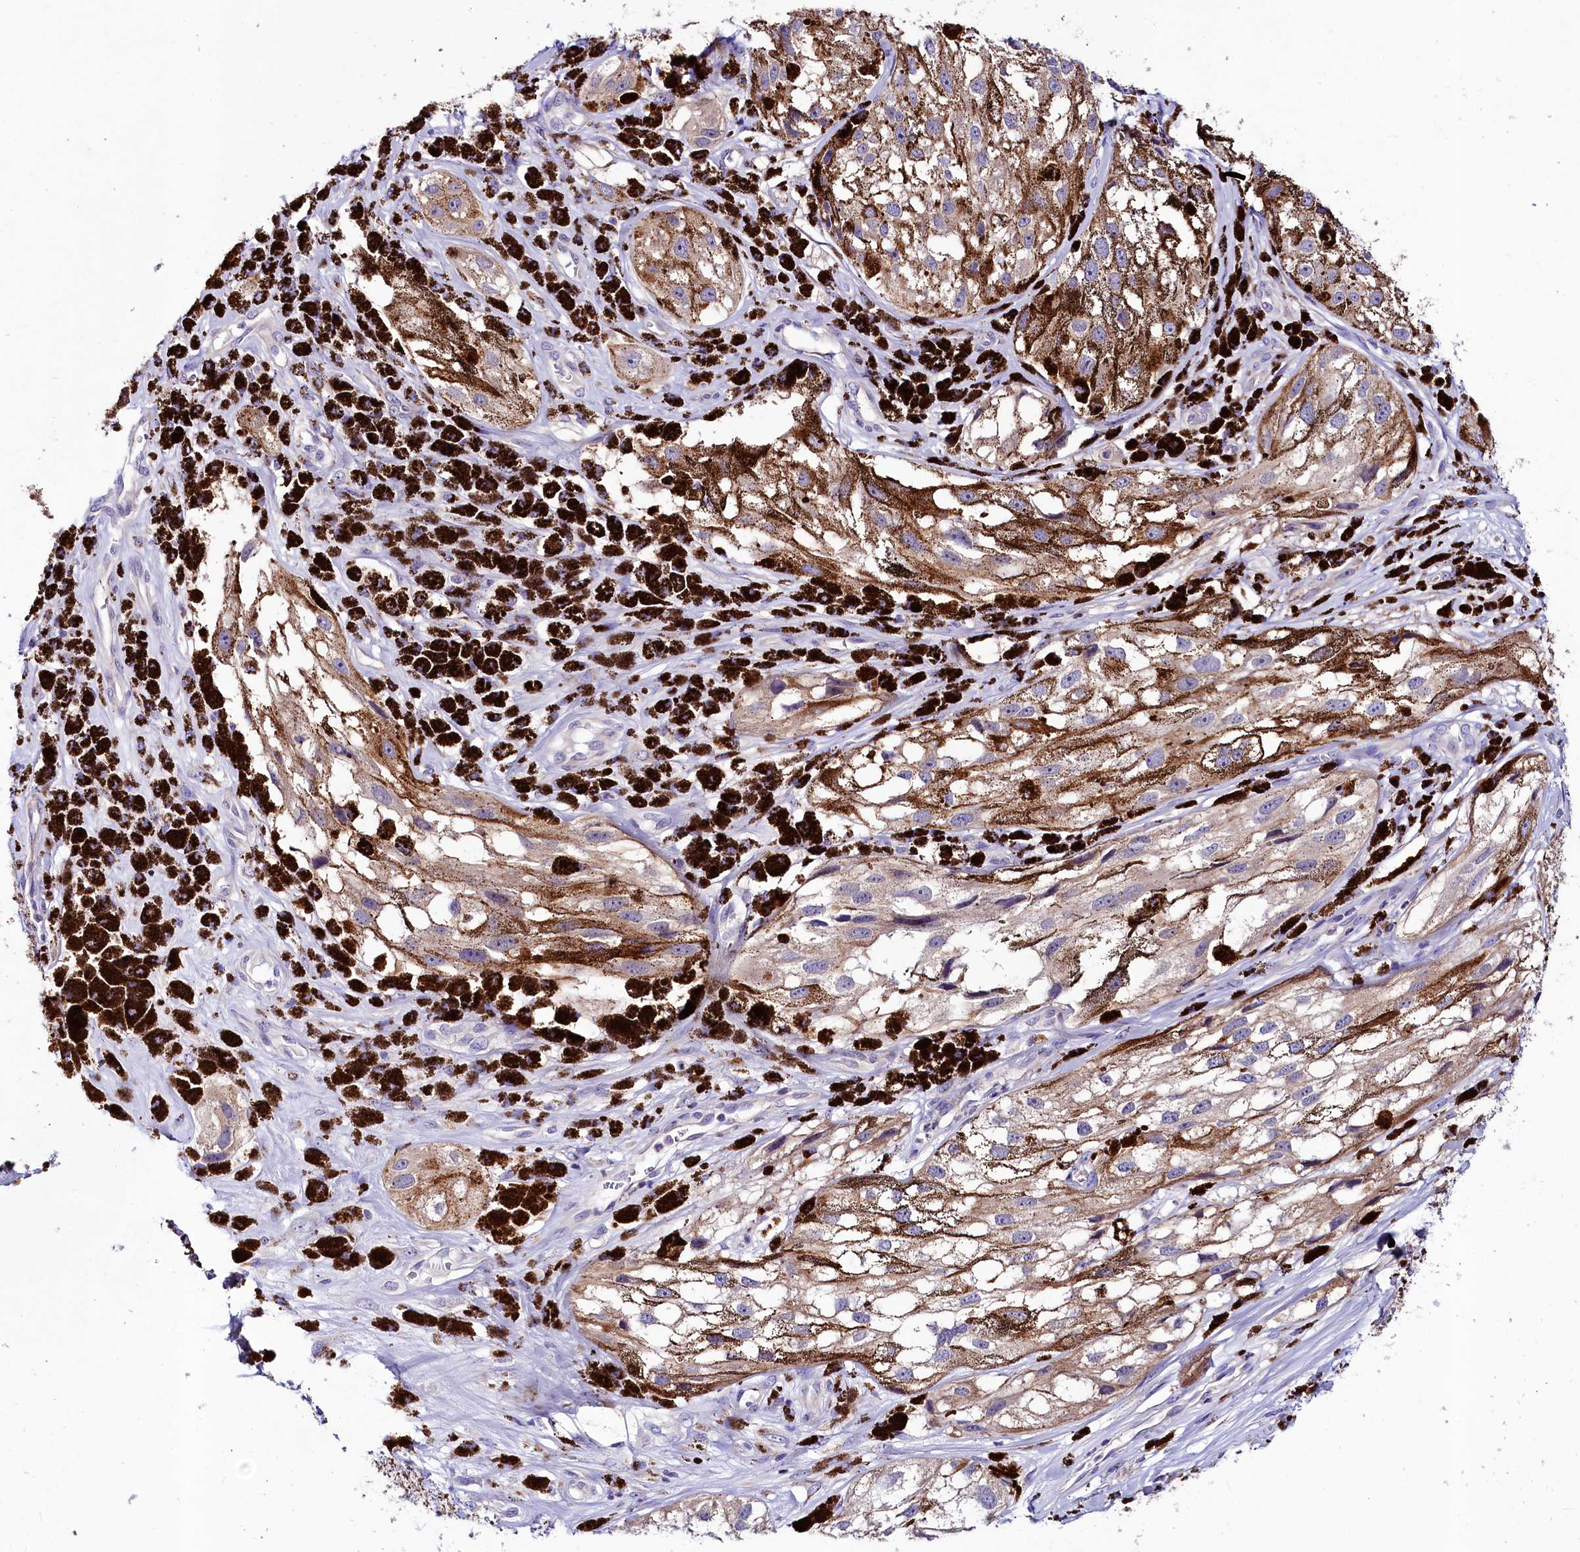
{"staining": {"intensity": "negative", "quantity": "none", "location": "none"}, "tissue": "melanoma", "cell_type": "Tumor cells", "image_type": "cancer", "snomed": [{"axis": "morphology", "description": "Malignant melanoma, NOS"}, {"axis": "topography", "description": "Skin"}], "caption": "This is an immunohistochemistry micrograph of malignant melanoma. There is no expression in tumor cells.", "gene": "ABHD5", "patient": {"sex": "male", "age": 88}}